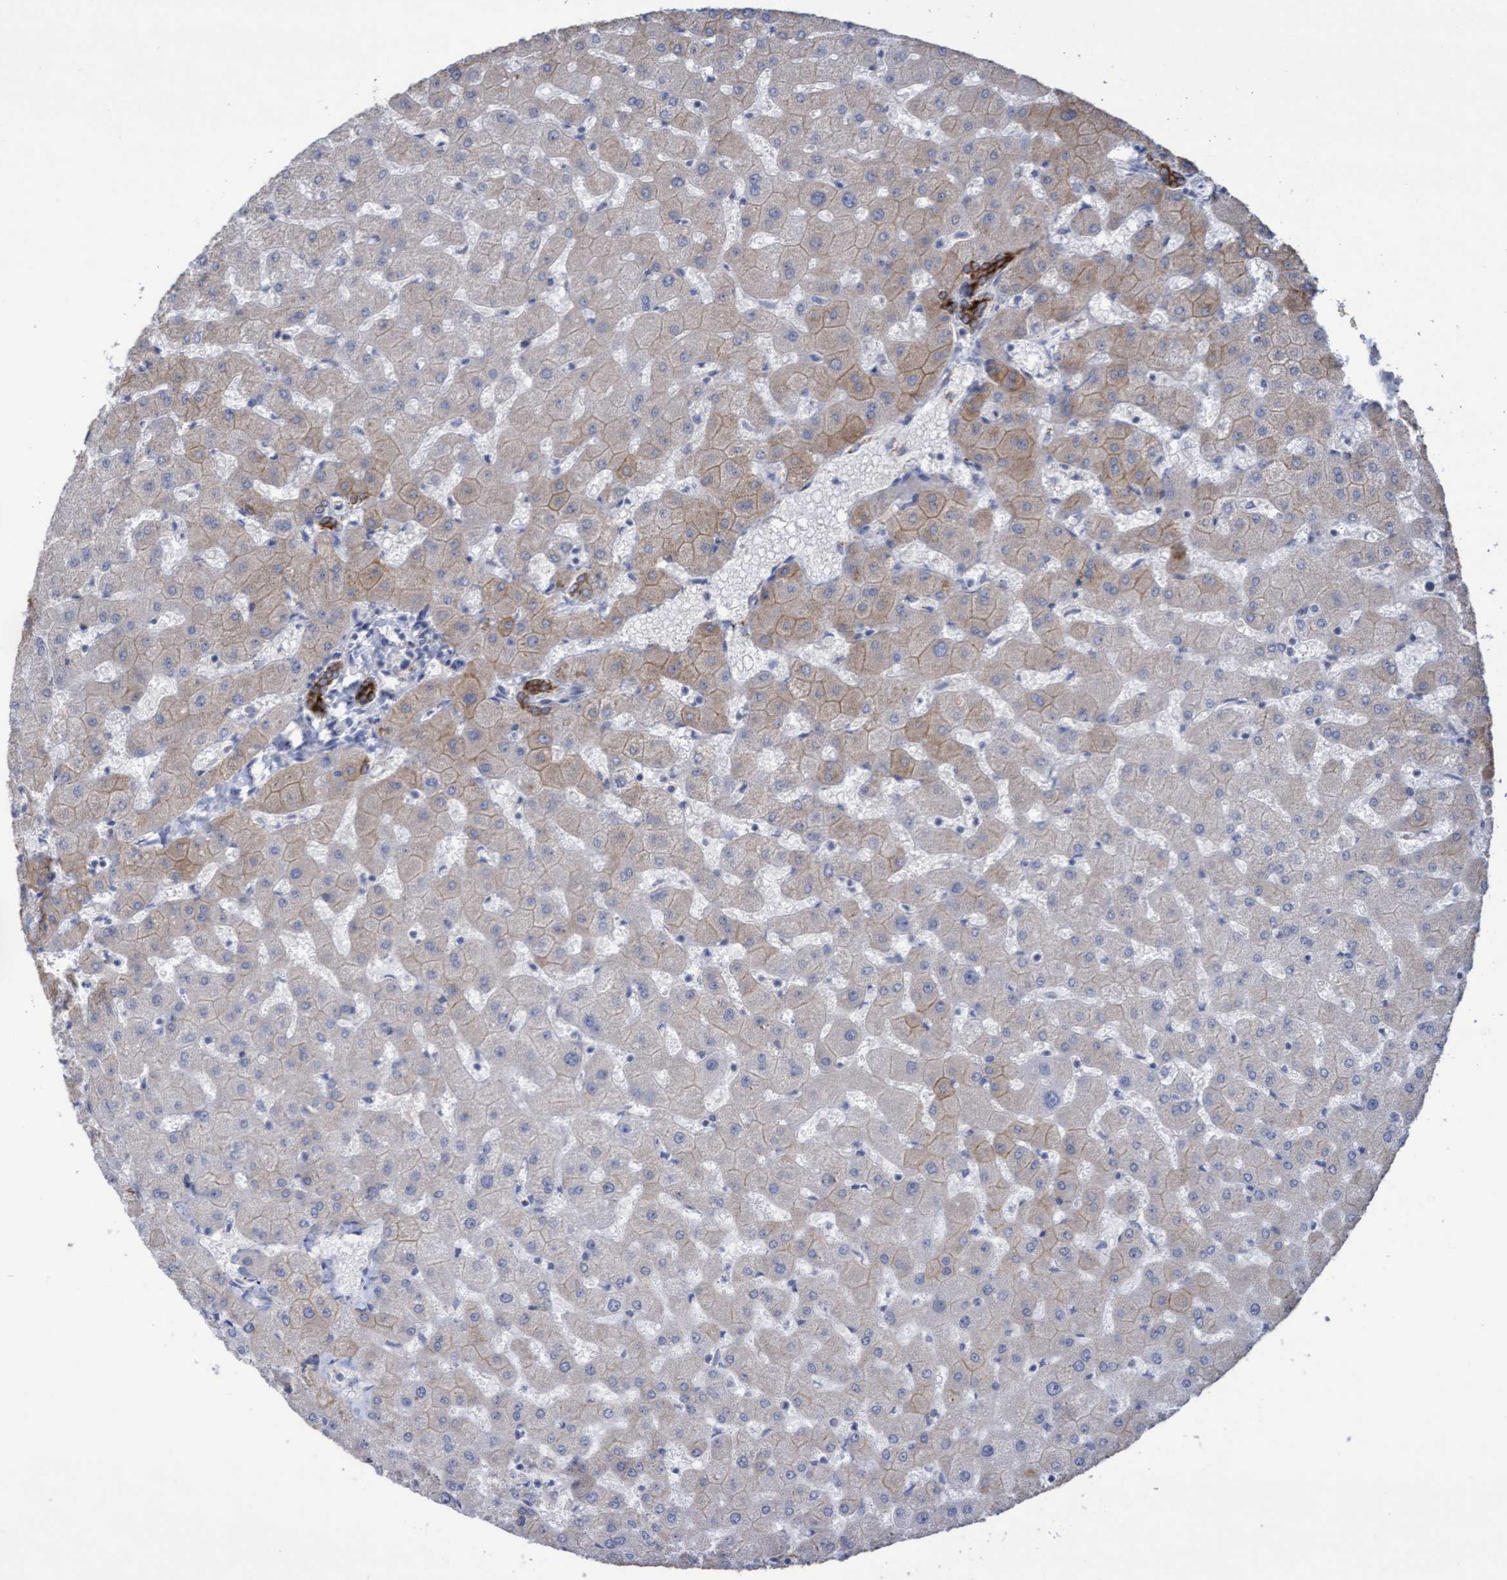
{"staining": {"intensity": "strong", "quantity": ">75%", "location": "cytoplasmic/membranous"}, "tissue": "liver", "cell_type": "Cholangiocytes", "image_type": "normal", "snomed": [{"axis": "morphology", "description": "Normal tissue, NOS"}, {"axis": "topography", "description": "Liver"}], "caption": "Immunohistochemistry photomicrograph of benign liver stained for a protein (brown), which shows high levels of strong cytoplasmic/membranous expression in about >75% of cholangiocytes.", "gene": "KRT24", "patient": {"sex": "female", "age": 63}}